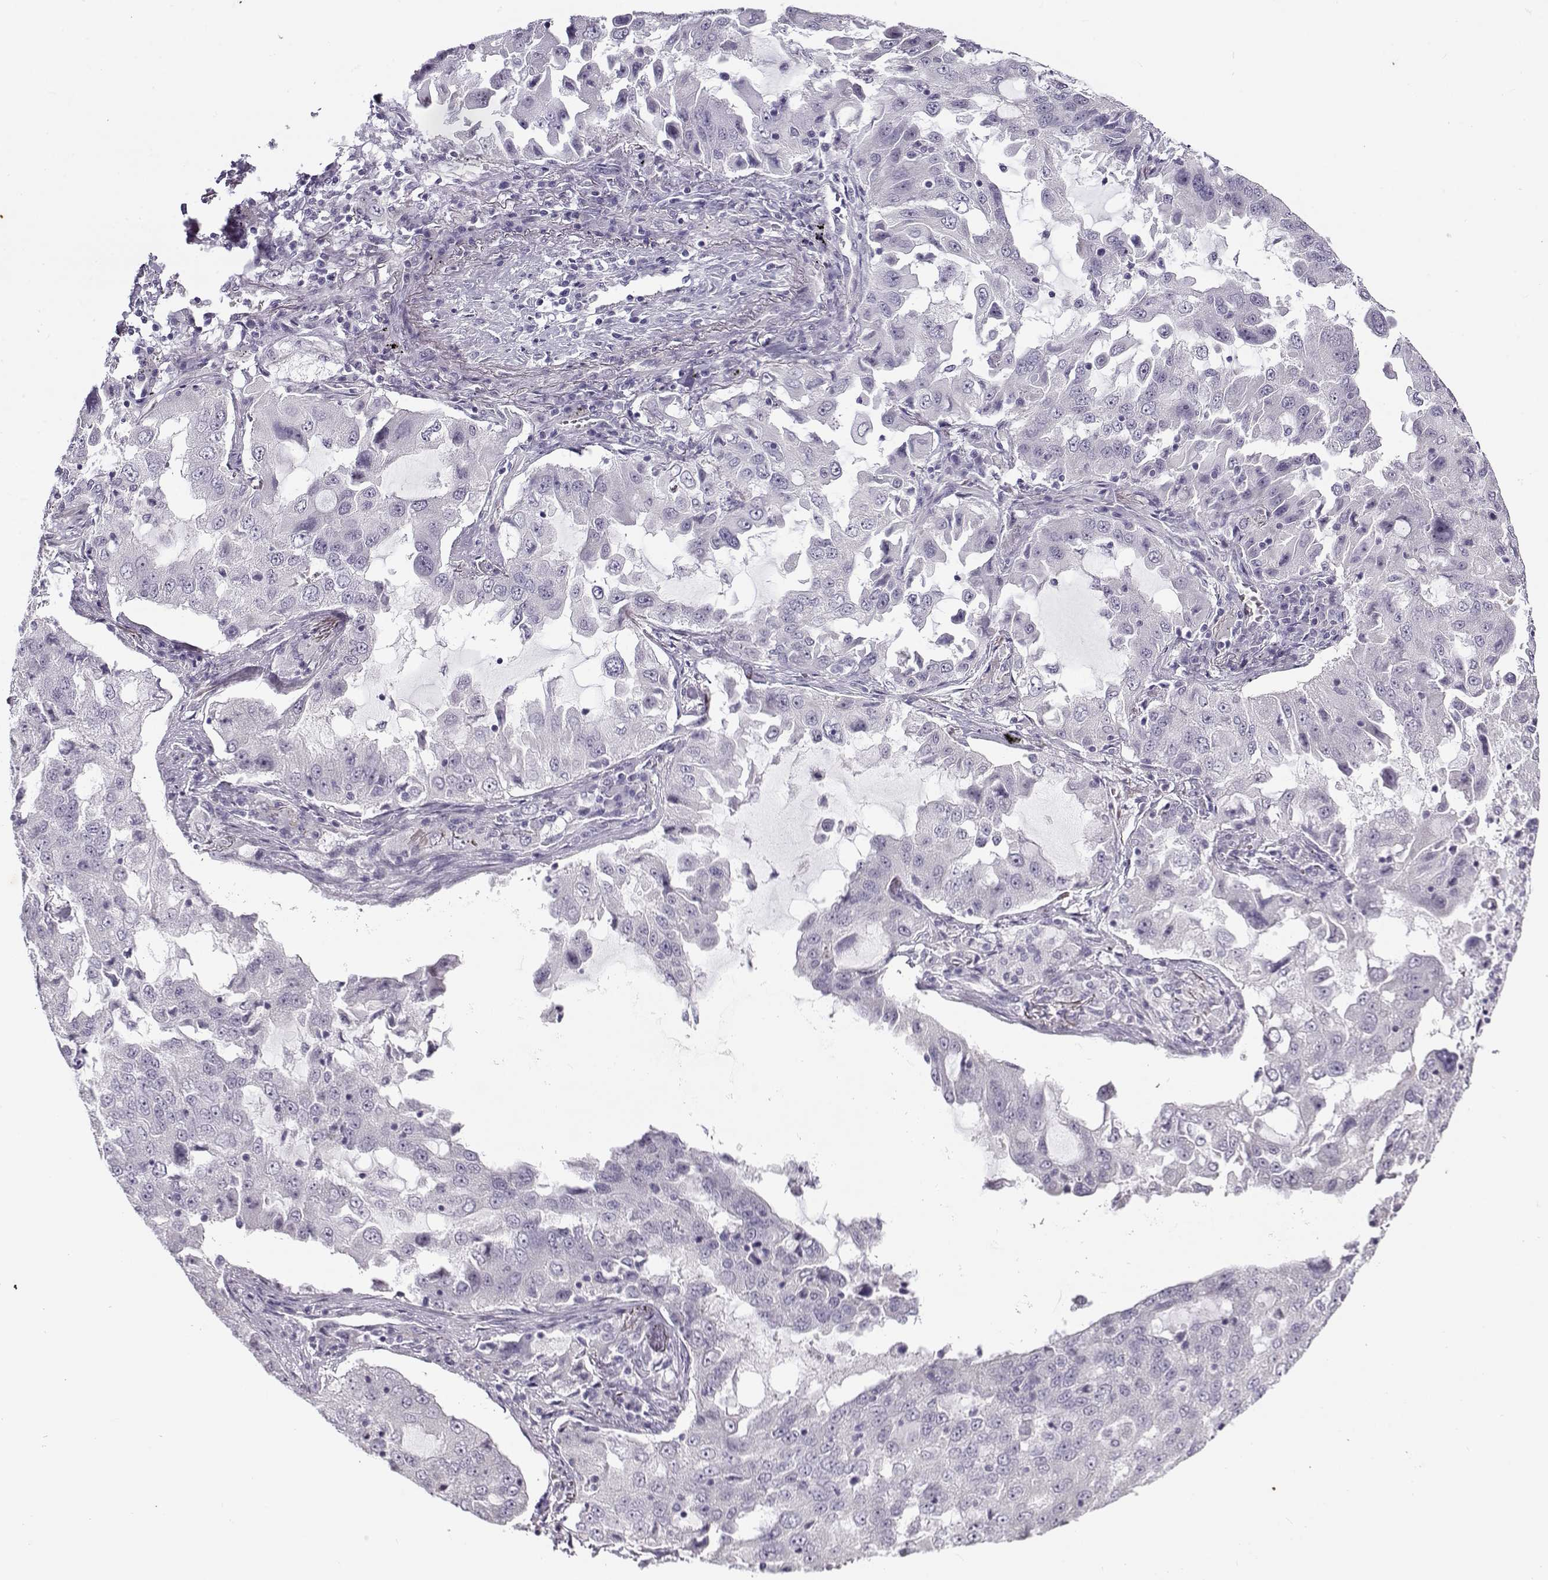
{"staining": {"intensity": "negative", "quantity": "none", "location": "none"}, "tissue": "lung cancer", "cell_type": "Tumor cells", "image_type": "cancer", "snomed": [{"axis": "morphology", "description": "Adenocarcinoma, NOS"}, {"axis": "topography", "description": "Lung"}], "caption": "Tumor cells show no significant positivity in lung cancer.", "gene": "TEX55", "patient": {"sex": "female", "age": 61}}